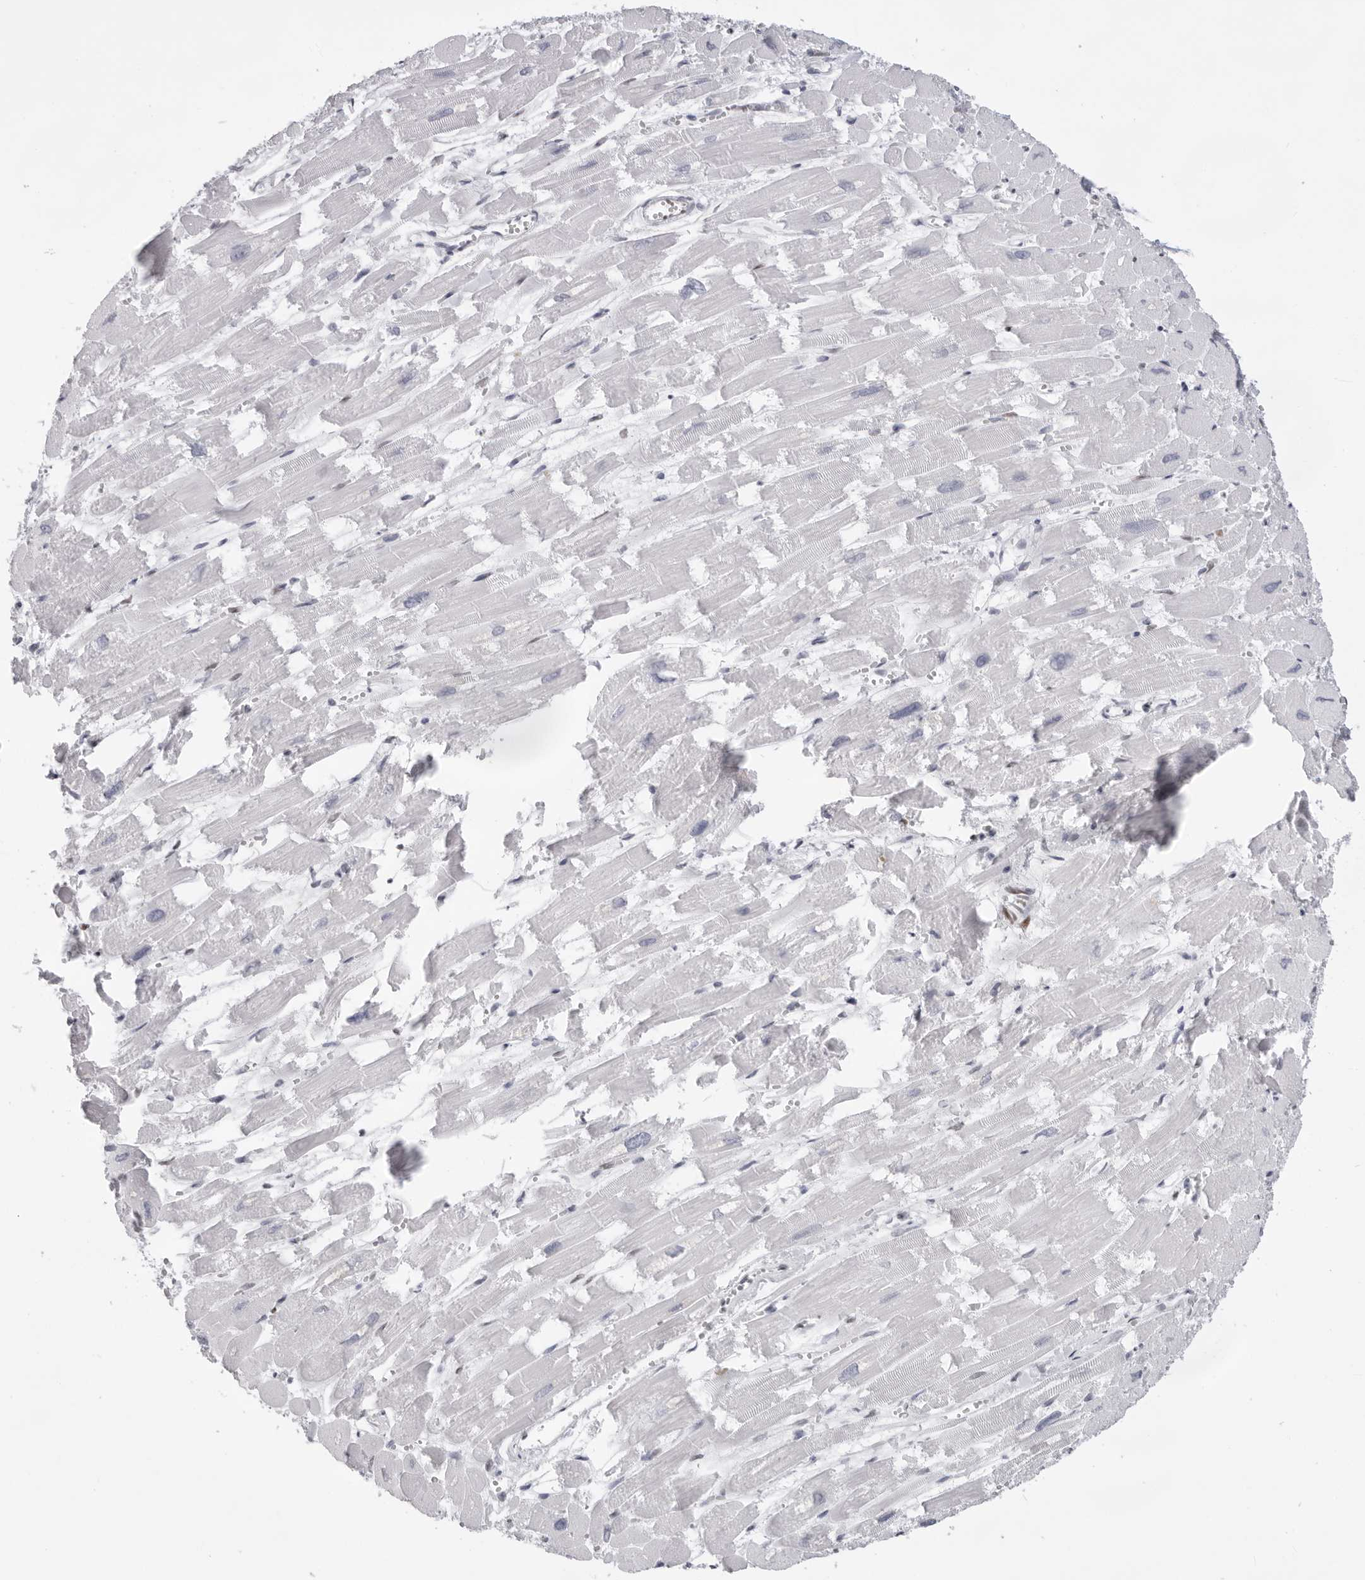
{"staining": {"intensity": "weak", "quantity": "<25%", "location": "nuclear"}, "tissue": "heart muscle", "cell_type": "Cardiomyocytes", "image_type": "normal", "snomed": [{"axis": "morphology", "description": "Normal tissue, NOS"}, {"axis": "topography", "description": "Heart"}], "caption": "This is a image of IHC staining of normal heart muscle, which shows no expression in cardiomyocytes.", "gene": "IRF2BP2", "patient": {"sex": "male", "age": 54}}